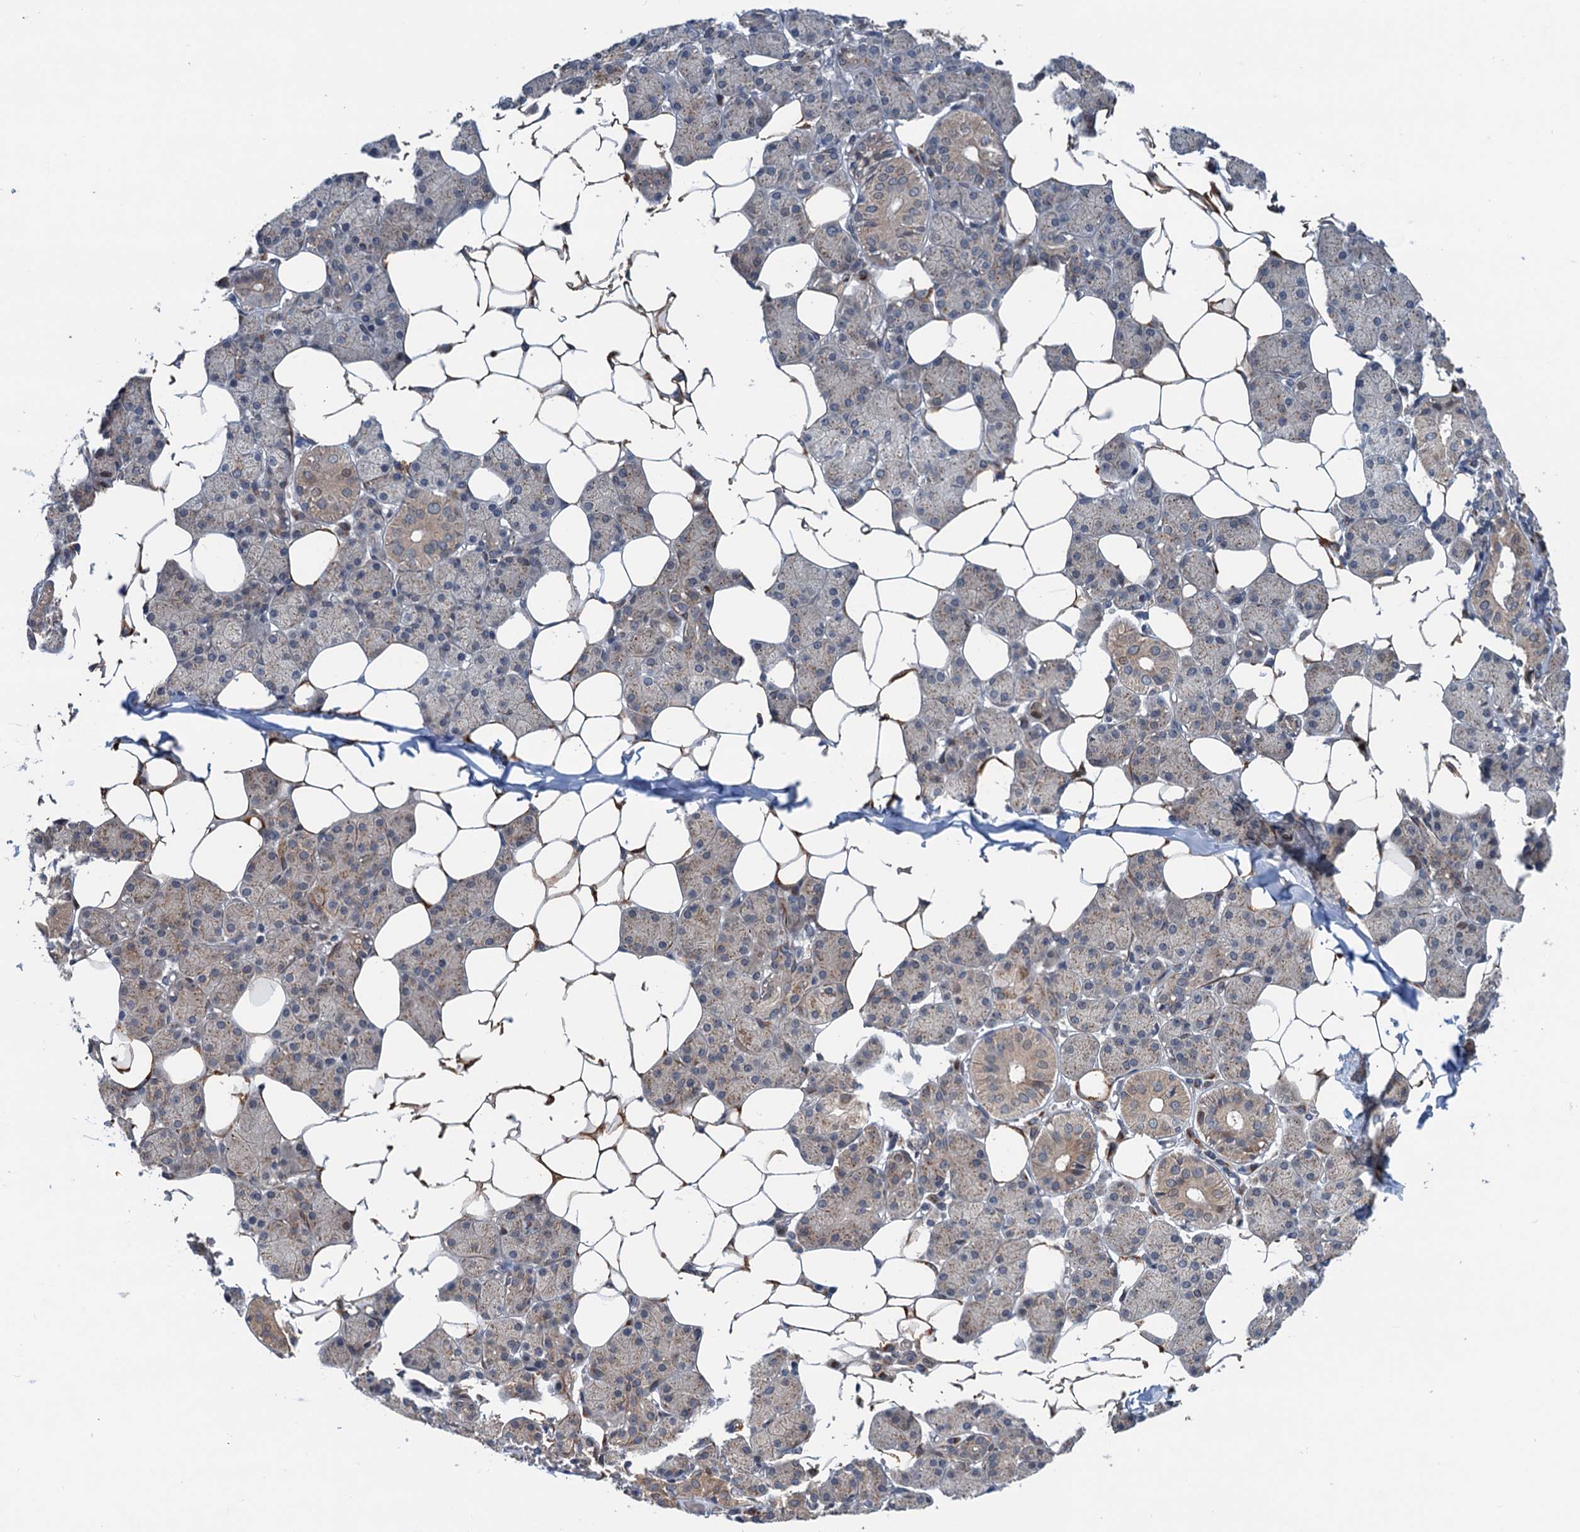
{"staining": {"intensity": "moderate", "quantity": "25%-75%", "location": "cytoplasmic/membranous"}, "tissue": "salivary gland", "cell_type": "Glandular cells", "image_type": "normal", "snomed": [{"axis": "morphology", "description": "Normal tissue, NOS"}, {"axis": "topography", "description": "Salivary gland"}], "caption": "Salivary gland was stained to show a protein in brown. There is medium levels of moderate cytoplasmic/membranous positivity in approximately 25%-75% of glandular cells. Nuclei are stained in blue.", "gene": "DYNC2I2", "patient": {"sex": "female", "age": 33}}